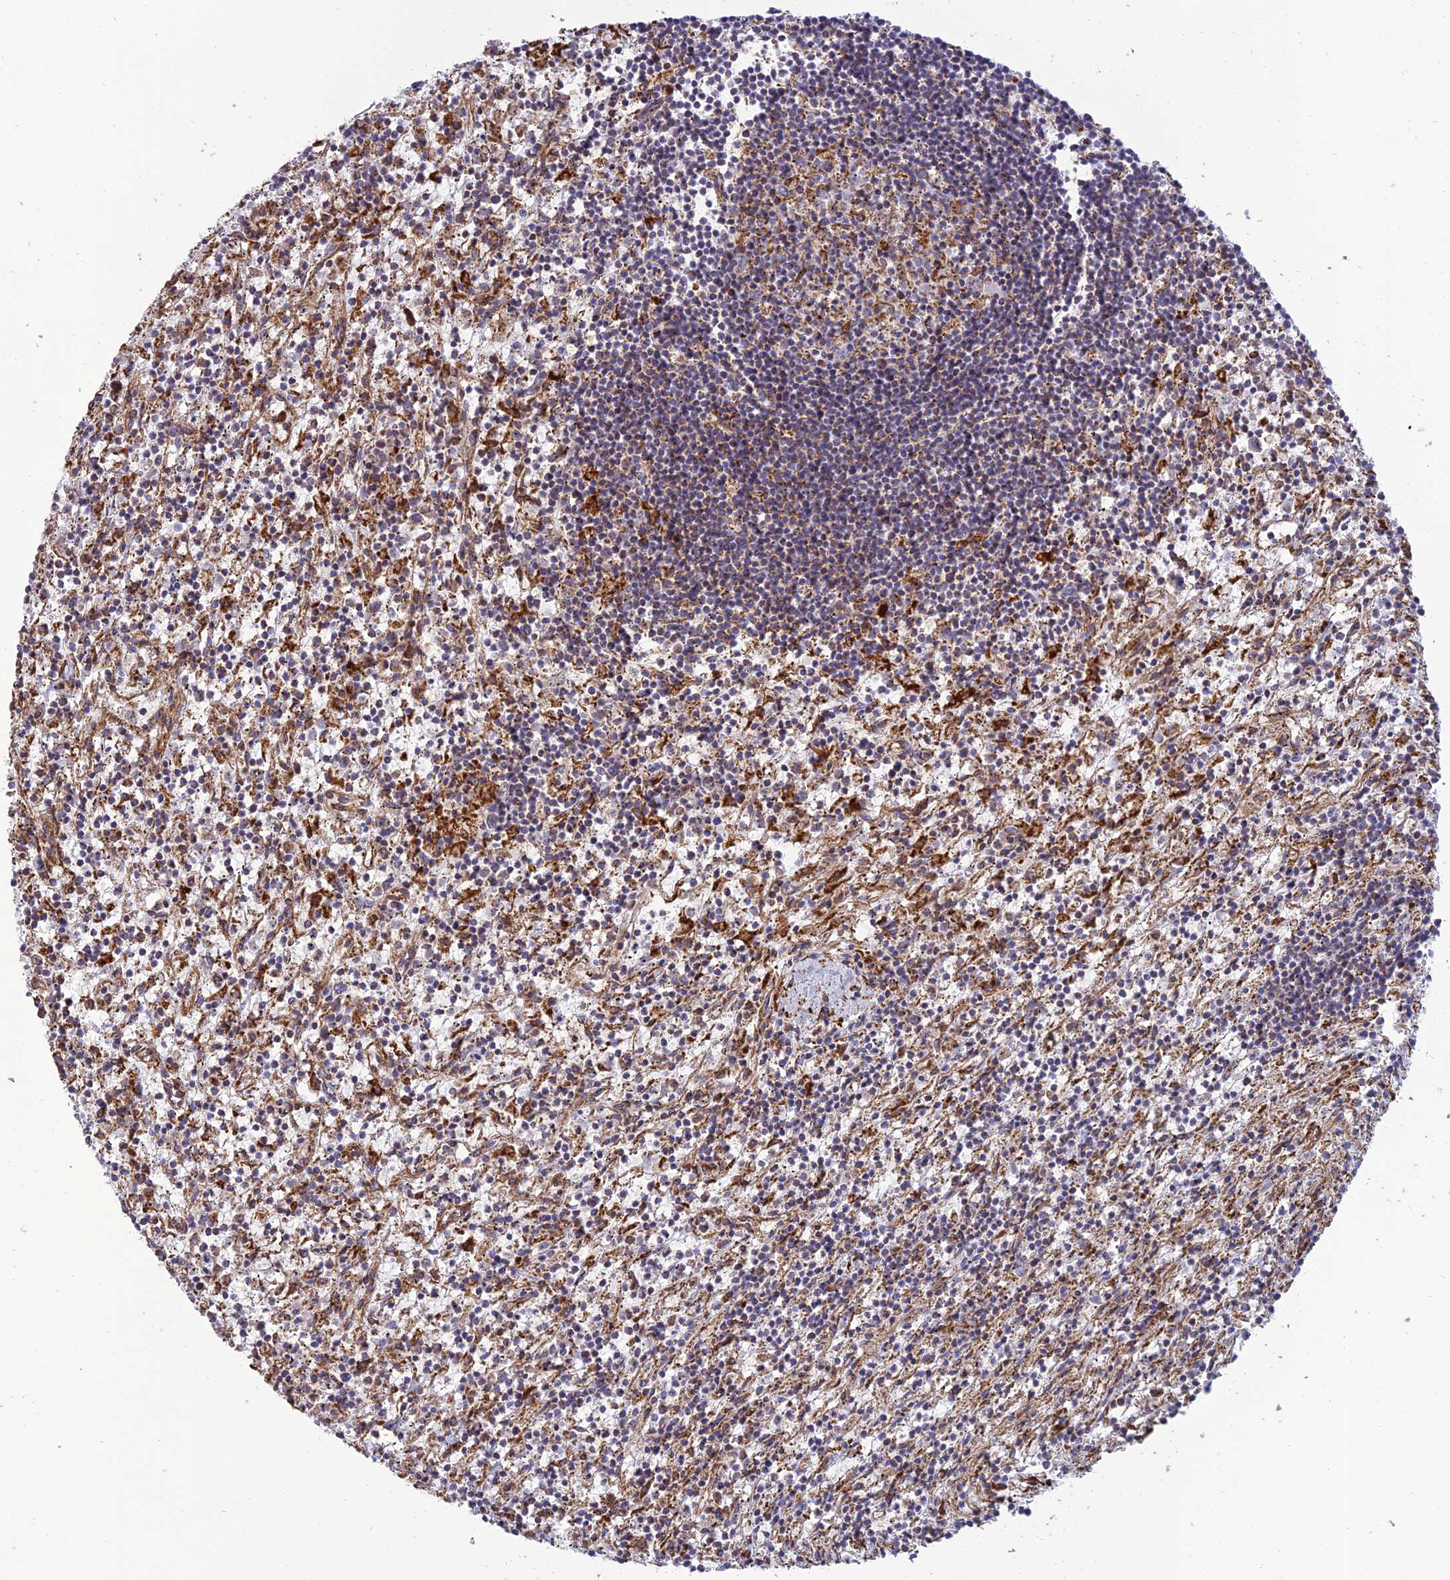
{"staining": {"intensity": "weak", "quantity": "<25%", "location": "cytoplasmic/membranous"}, "tissue": "lymphoma", "cell_type": "Tumor cells", "image_type": "cancer", "snomed": [{"axis": "morphology", "description": "Malignant lymphoma, non-Hodgkin's type, Low grade"}, {"axis": "topography", "description": "Spleen"}], "caption": "The photomicrograph reveals no significant staining in tumor cells of malignant lymphoma, non-Hodgkin's type (low-grade).", "gene": "RCN3", "patient": {"sex": "male", "age": 76}}